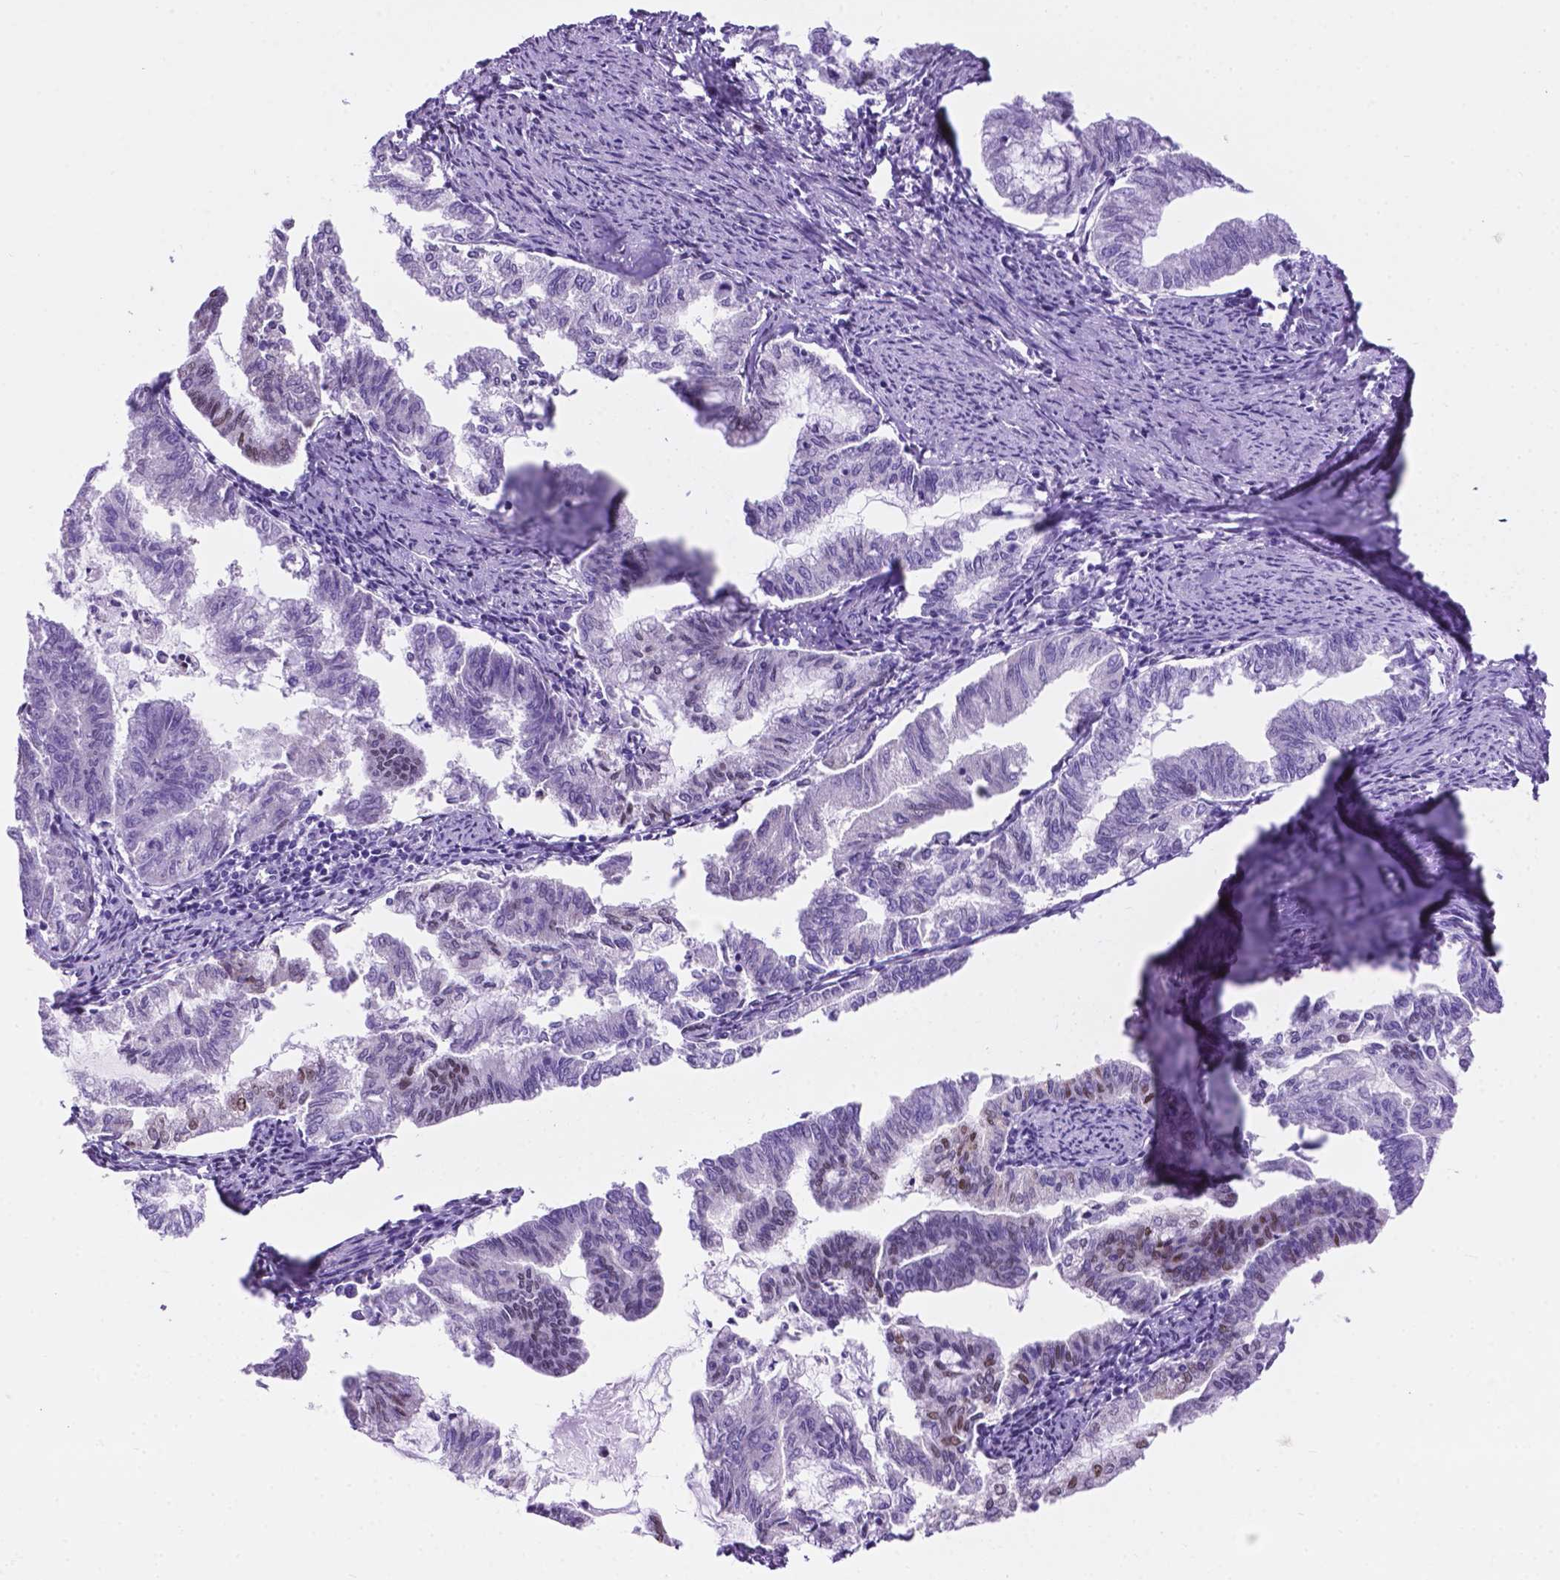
{"staining": {"intensity": "negative", "quantity": "none", "location": "none"}, "tissue": "endometrial cancer", "cell_type": "Tumor cells", "image_type": "cancer", "snomed": [{"axis": "morphology", "description": "Adenocarcinoma, NOS"}, {"axis": "topography", "description": "Endometrium"}], "caption": "This is an immunohistochemistry micrograph of endometrial cancer. There is no positivity in tumor cells.", "gene": "TMEM210", "patient": {"sex": "female", "age": 79}}